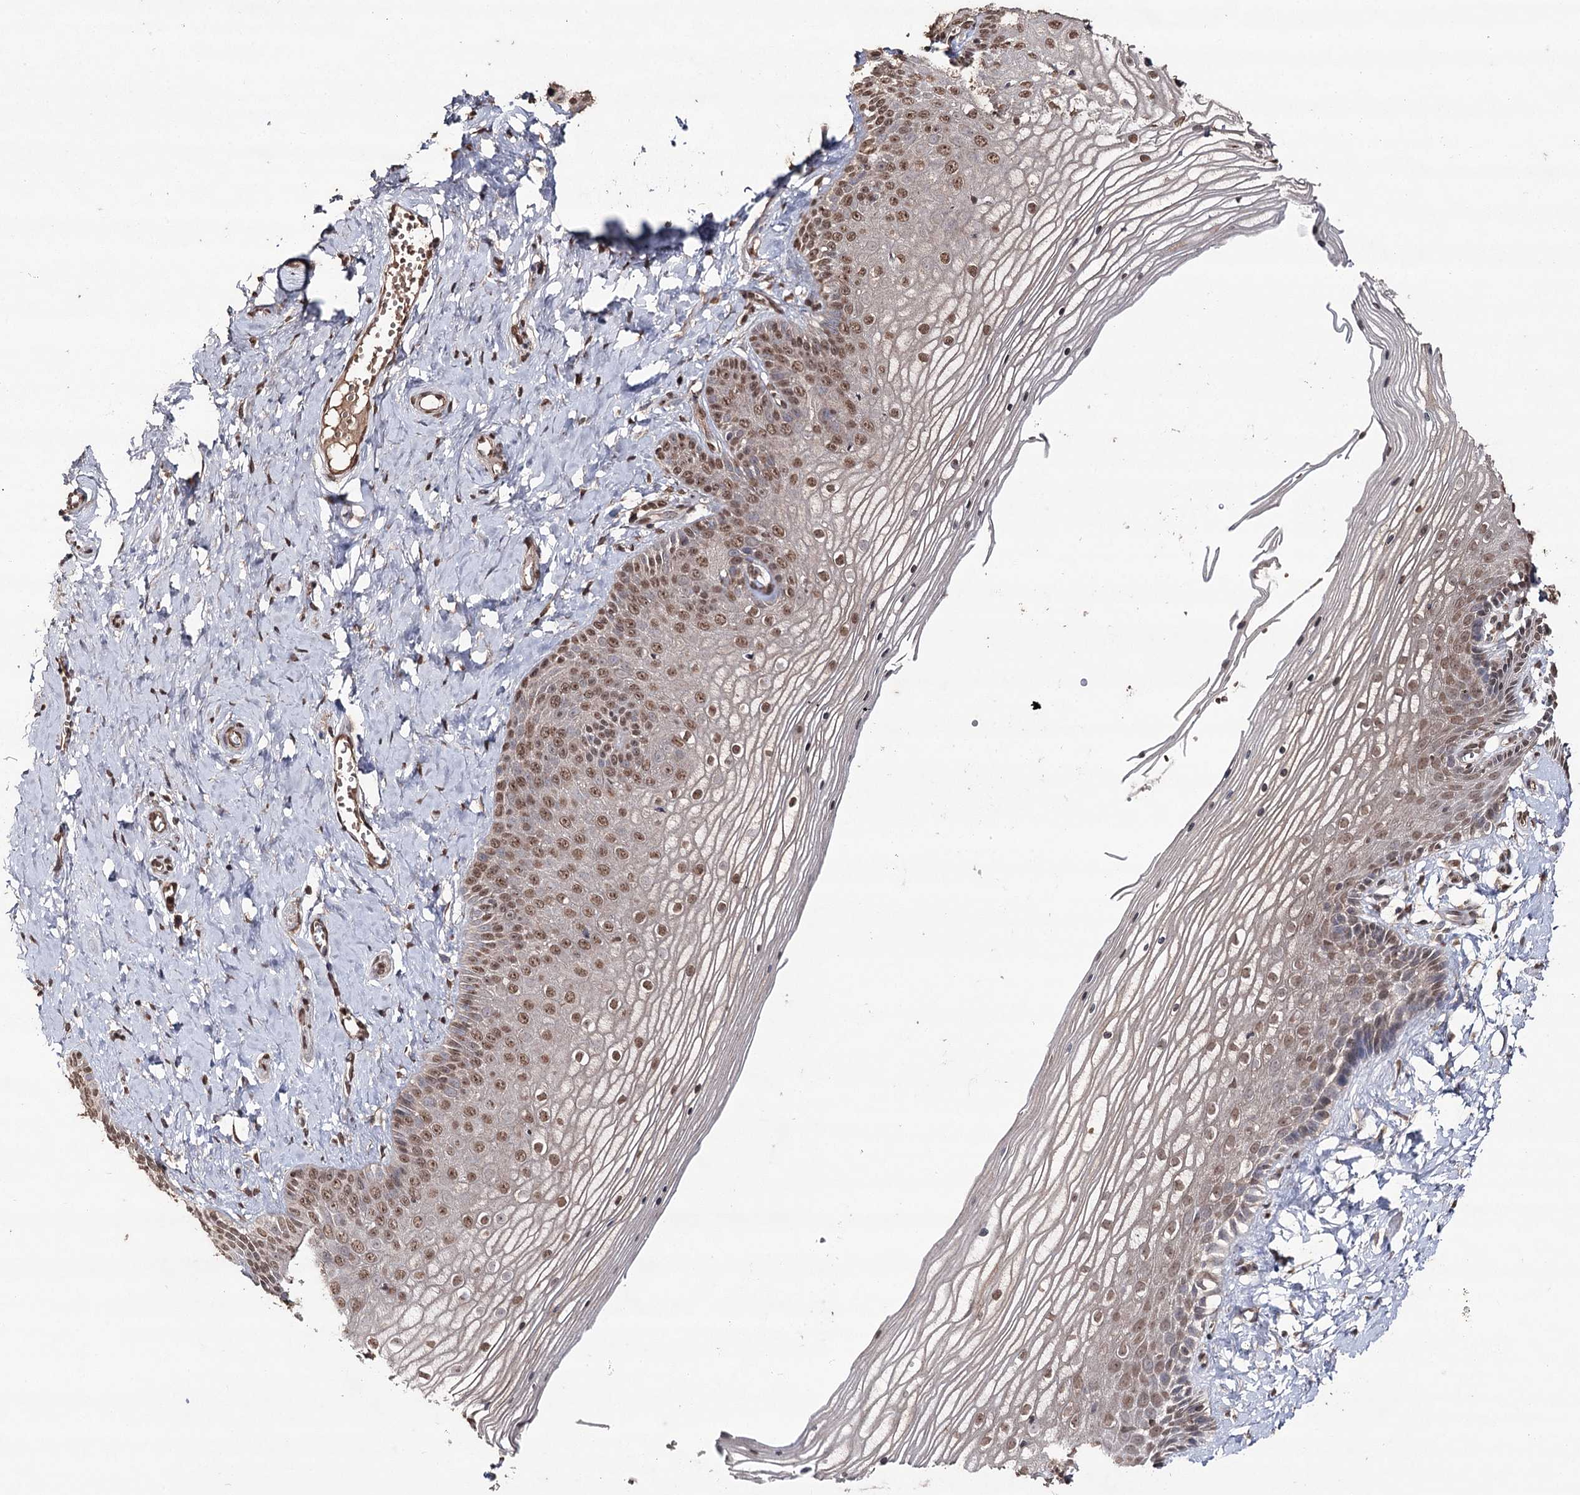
{"staining": {"intensity": "moderate", "quantity": ">75%", "location": "nuclear"}, "tissue": "vagina", "cell_type": "Squamous epithelial cells", "image_type": "normal", "snomed": [{"axis": "morphology", "description": "Normal tissue, NOS"}, {"axis": "topography", "description": "Vagina"}, {"axis": "topography", "description": "Cervix"}], "caption": "This micrograph shows IHC staining of unremarkable human vagina, with medium moderate nuclear expression in about >75% of squamous epithelial cells.", "gene": "ATG14", "patient": {"sex": "female", "age": 40}}